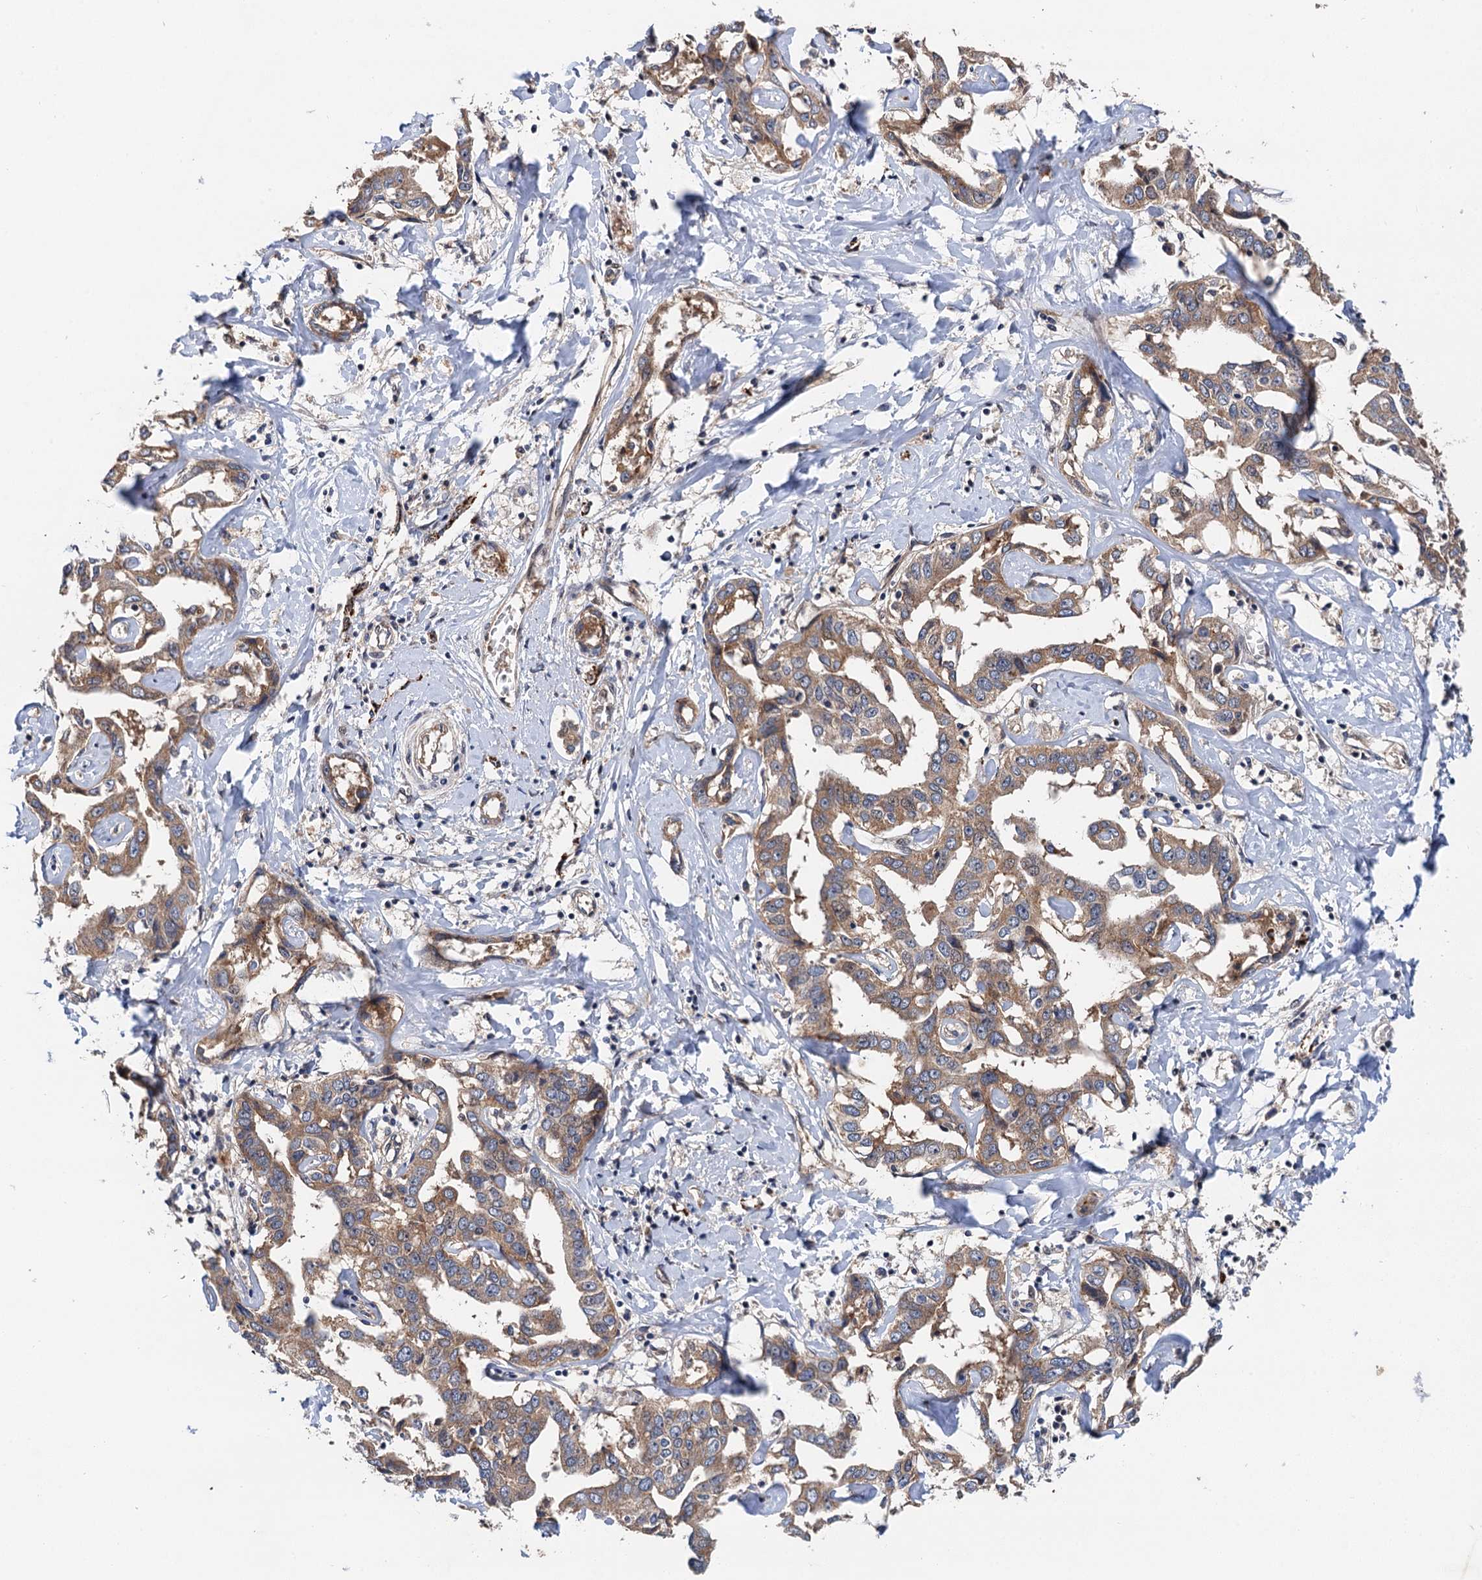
{"staining": {"intensity": "moderate", "quantity": ">75%", "location": "cytoplasmic/membranous"}, "tissue": "liver cancer", "cell_type": "Tumor cells", "image_type": "cancer", "snomed": [{"axis": "morphology", "description": "Cholangiocarcinoma"}, {"axis": "topography", "description": "Liver"}], "caption": "The micrograph displays immunohistochemical staining of cholangiocarcinoma (liver). There is moderate cytoplasmic/membranous expression is identified in approximately >75% of tumor cells.", "gene": "NLRP10", "patient": {"sex": "male", "age": 59}}